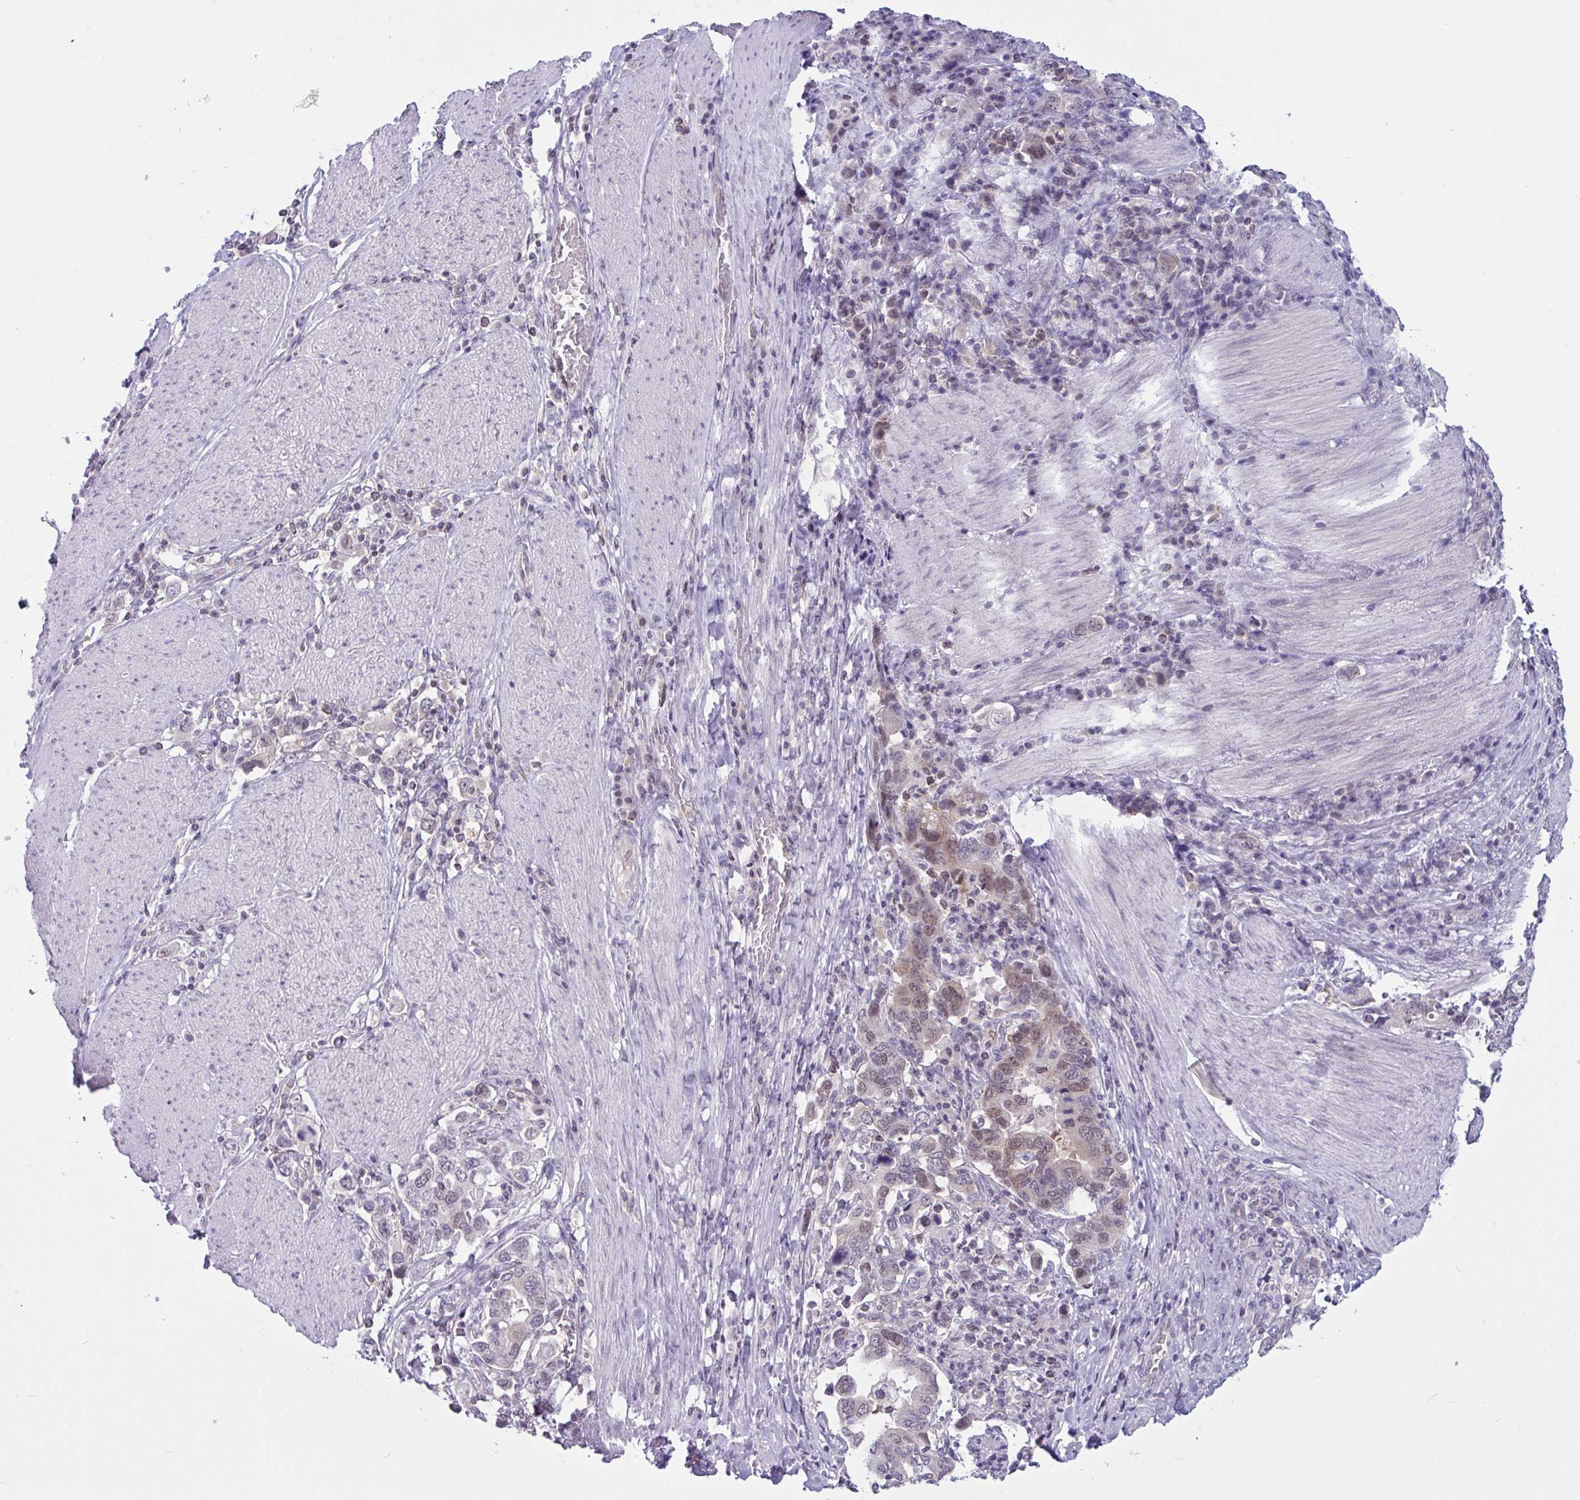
{"staining": {"intensity": "moderate", "quantity": "<25%", "location": "nuclear"}, "tissue": "stomach cancer", "cell_type": "Tumor cells", "image_type": "cancer", "snomed": [{"axis": "morphology", "description": "Adenocarcinoma, NOS"}, {"axis": "topography", "description": "Stomach, upper"}, {"axis": "topography", "description": "Stomach"}], "caption": "The histopathology image displays staining of stomach adenocarcinoma, revealing moderate nuclear protein positivity (brown color) within tumor cells.", "gene": "TSN", "patient": {"sex": "male", "age": 62}}